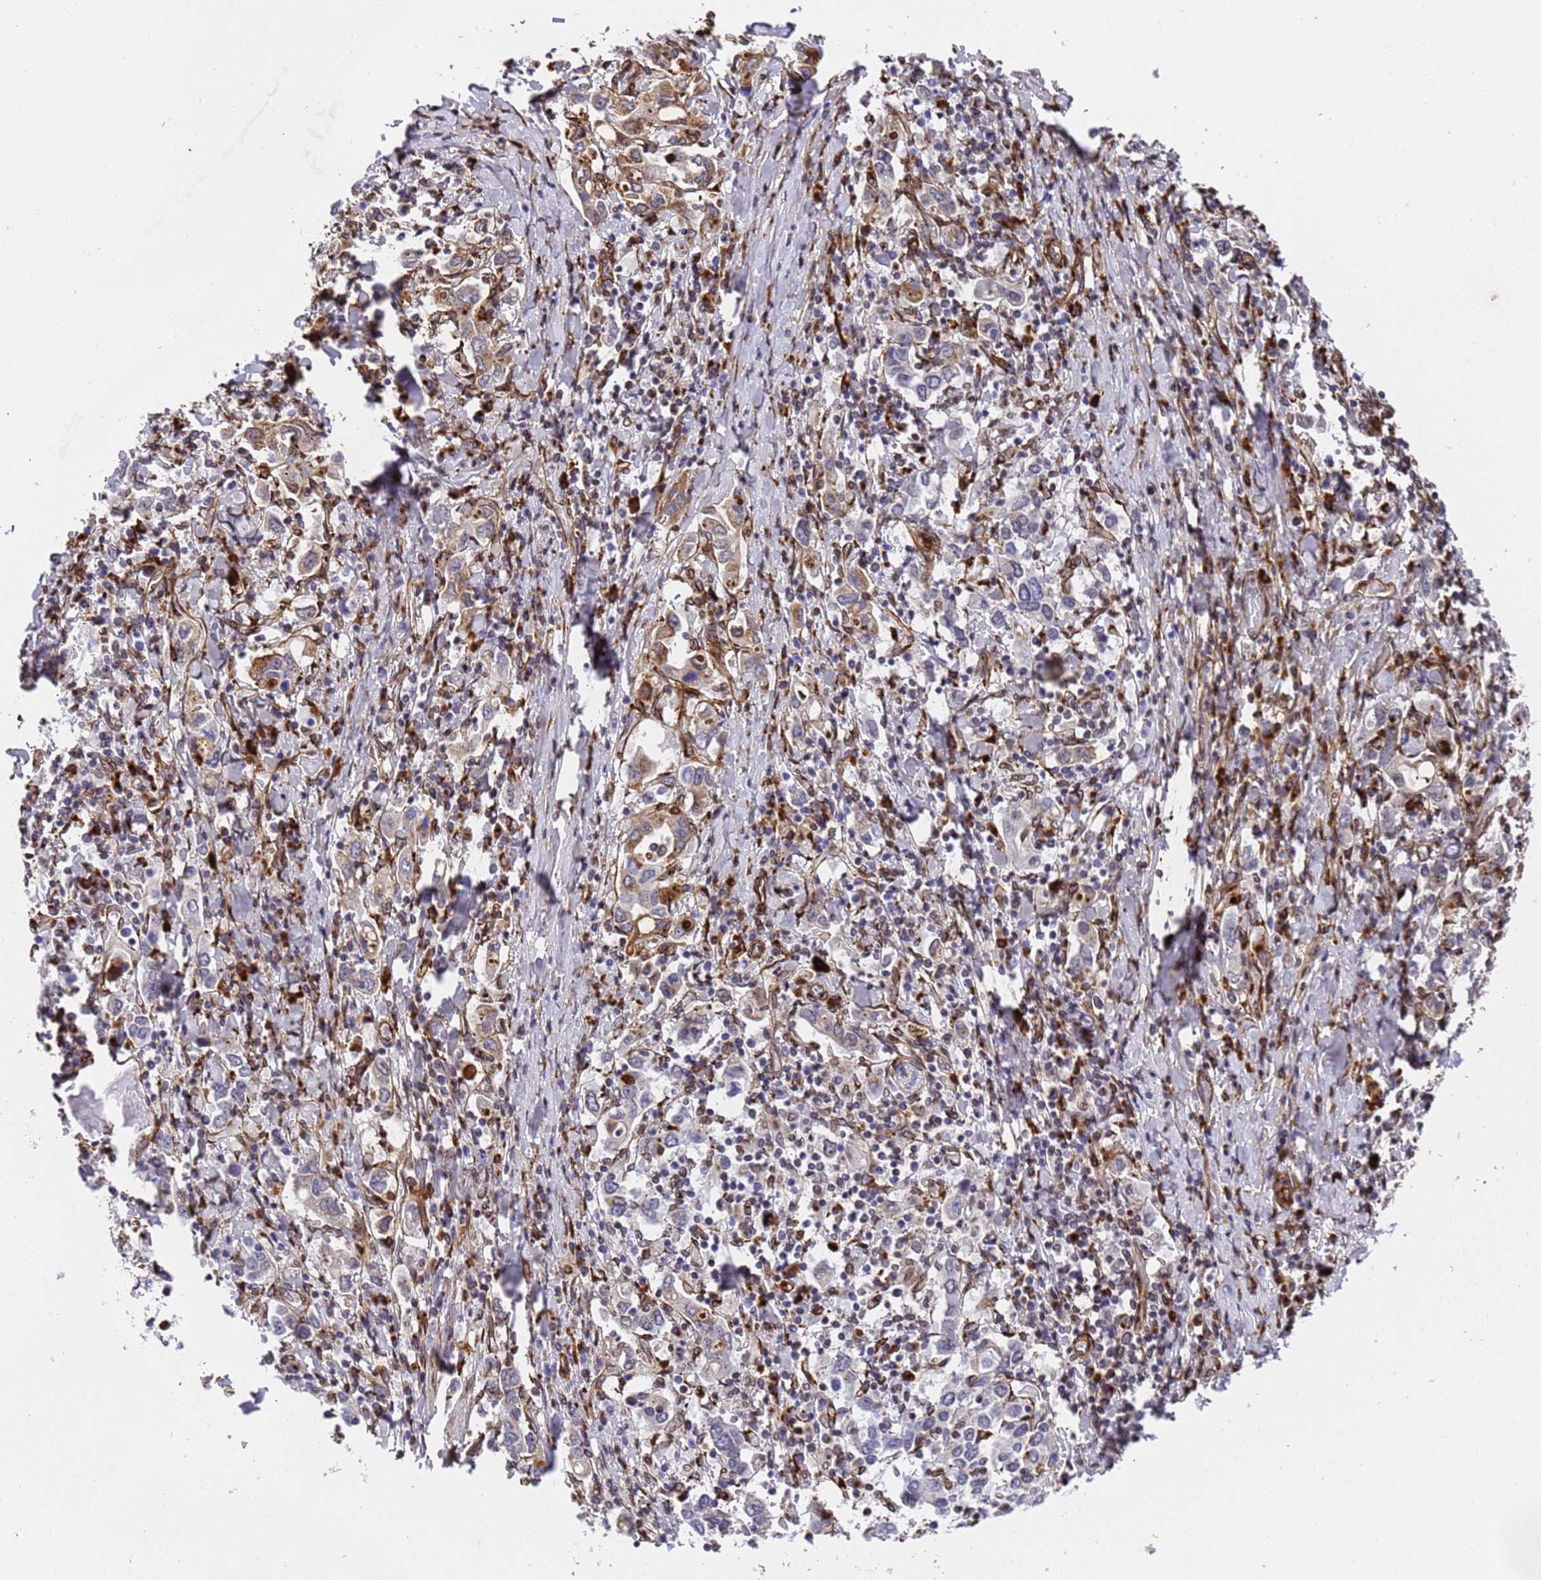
{"staining": {"intensity": "weak", "quantity": "<25%", "location": "cytoplasmic/membranous"}, "tissue": "stomach cancer", "cell_type": "Tumor cells", "image_type": "cancer", "snomed": [{"axis": "morphology", "description": "Adenocarcinoma, NOS"}, {"axis": "topography", "description": "Stomach, upper"}], "caption": "Stomach adenocarcinoma stained for a protein using IHC displays no expression tumor cells.", "gene": "IGFBP7", "patient": {"sex": "male", "age": 62}}